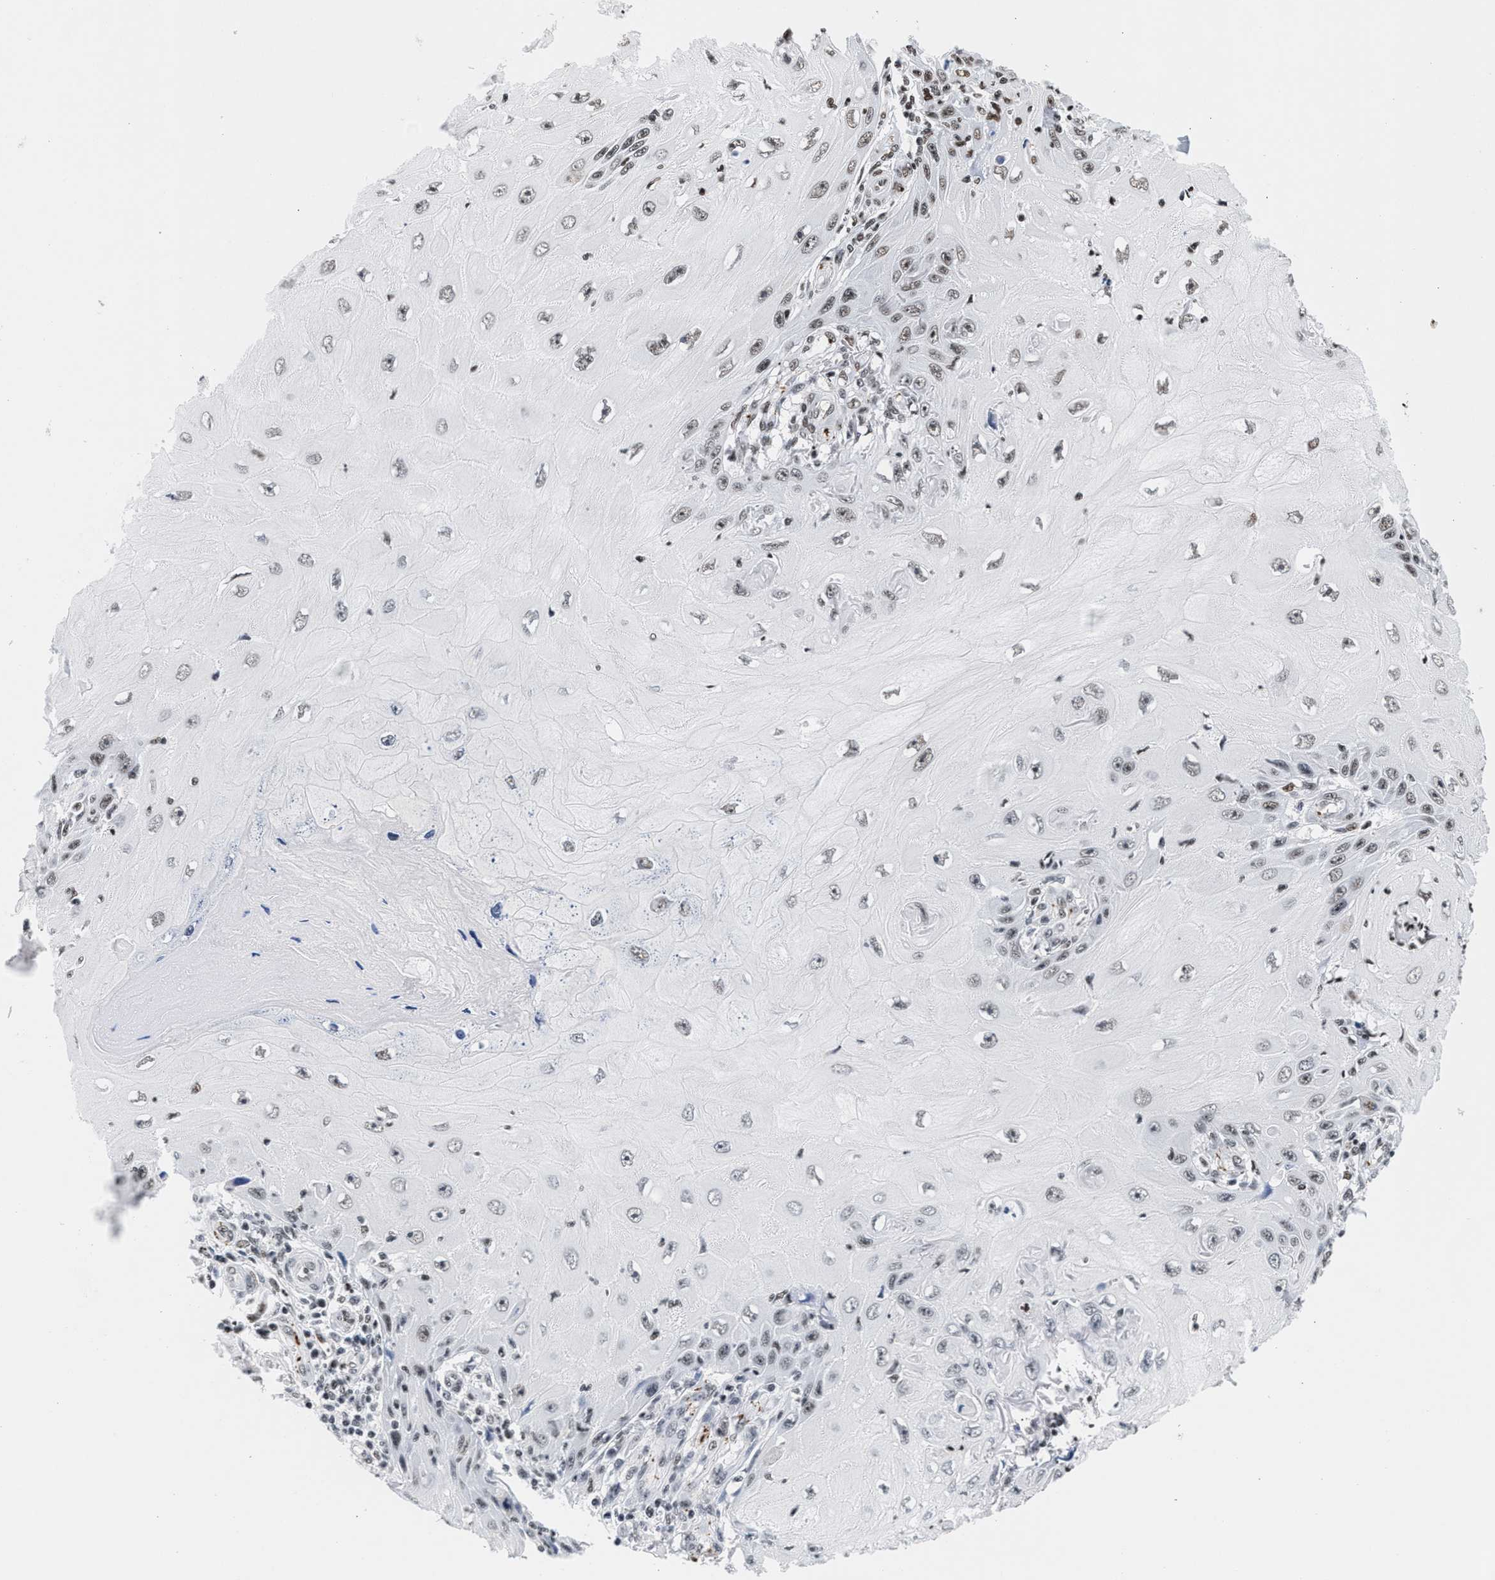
{"staining": {"intensity": "moderate", "quantity": "25%-75%", "location": "nuclear"}, "tissue": "skin cancer", "cell_type": "Tumor cells", "image_type": "cancer", "snomed": [{"axis": "morphology", "description": "Squamous cell carcinoma, NOS"}, {"axis": "topography", "description": "Skin"}], "caption": "Moderate nuclear positivity for a protein is identified in about 25%-75% of tumor cells of skin squamous cell carcinoma using immunohistochemistry (IHC).", "gene": "RAD21", "patient": {"sex": "female", "age": 73}}